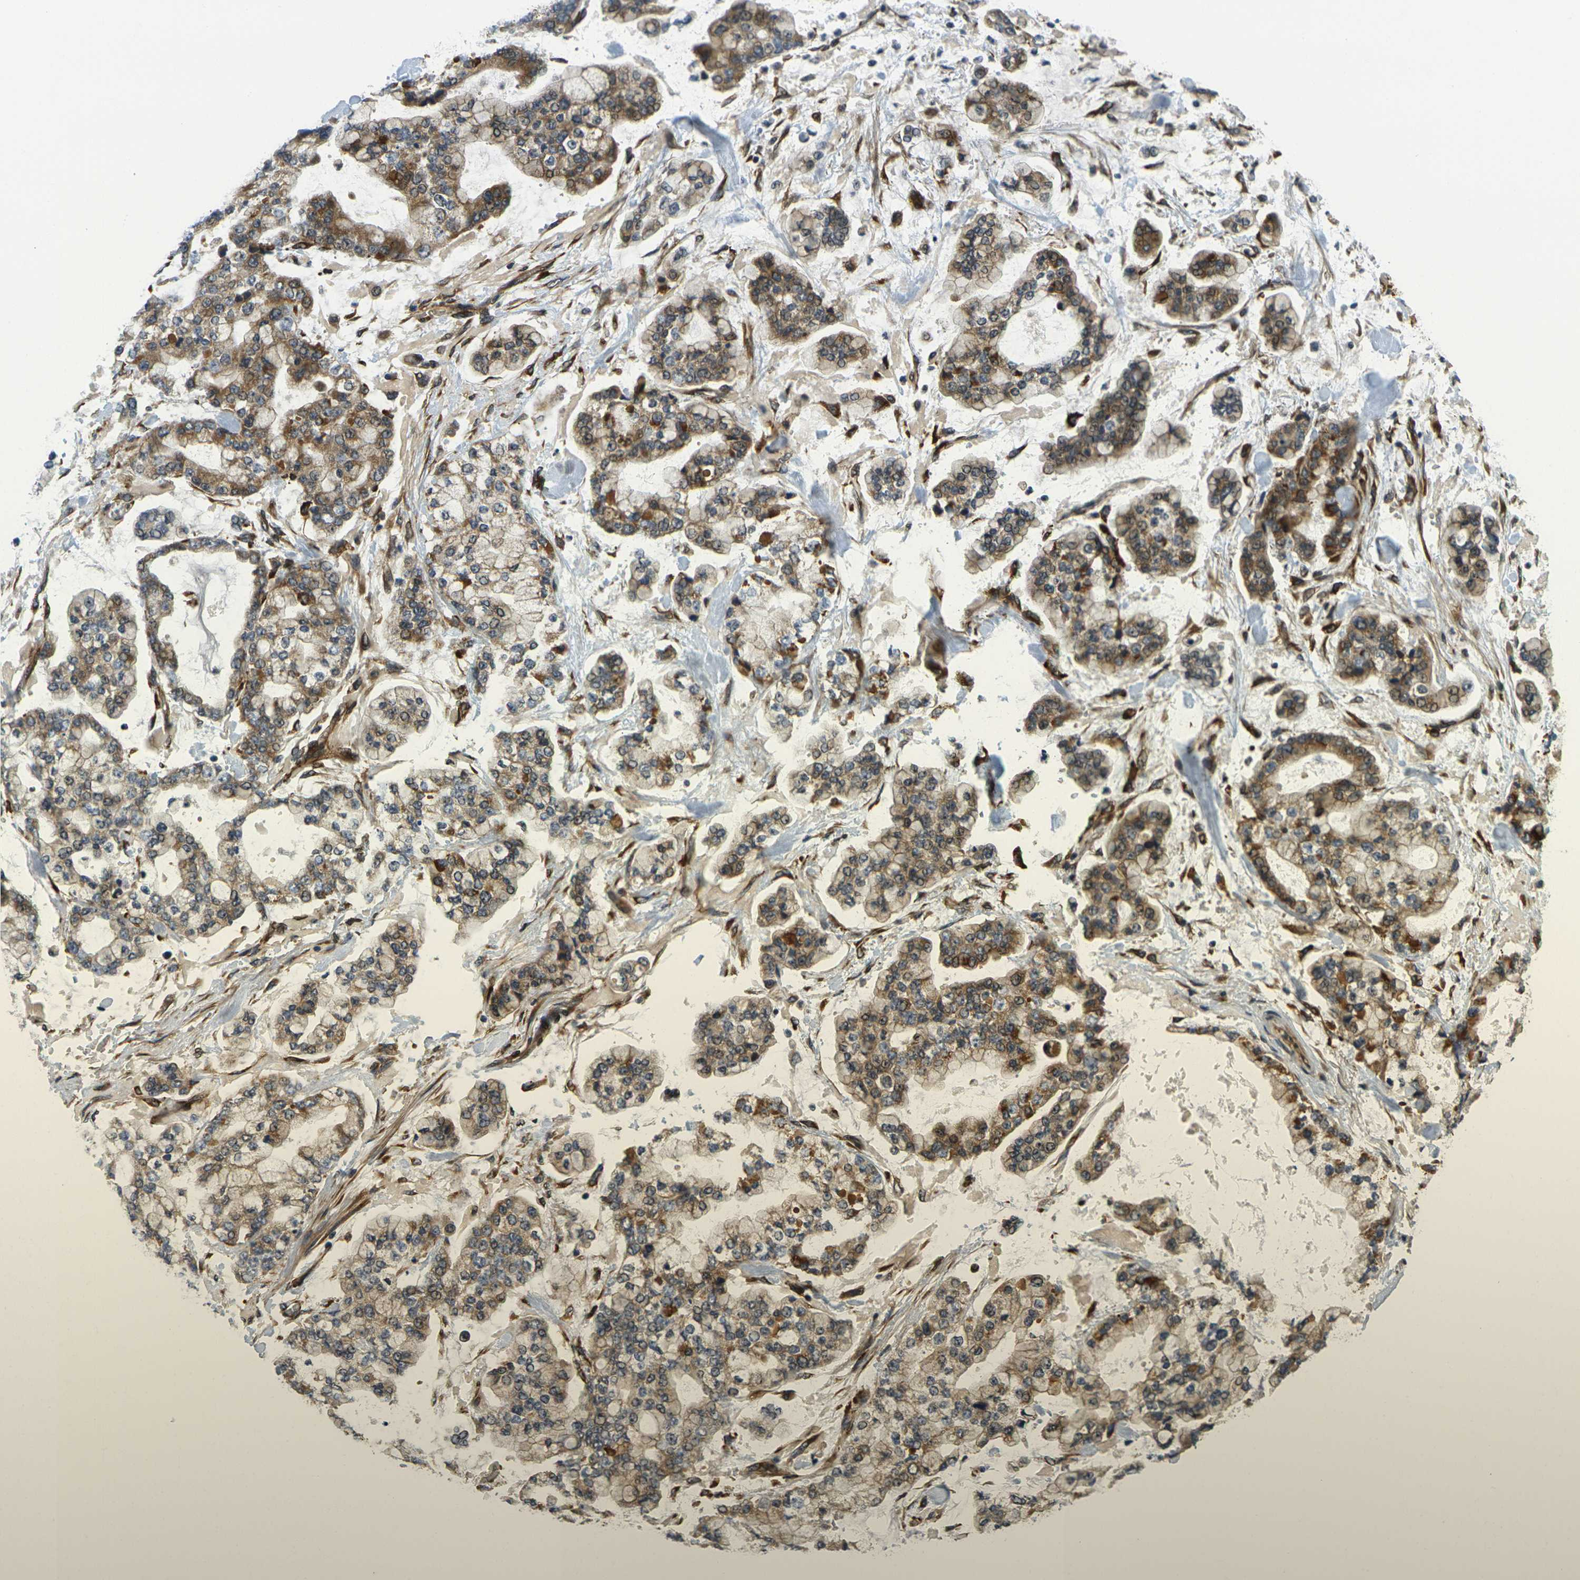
{"staining": {"intensity": "moderate", "quantity": ">75%", "location": "cytoplasmic/membranous"}, "tissue": "stomach cancer", "cell_type": "Tumor cells", "image_type": "cancer", "snomed": [{"axis": "morphology", "description": "Normal tissue, NOS"}, {"axis": "morphology", "description": "Adenocarcinoma, NOS"}, {"axis": "topography", "description": "Stomach, upper"}, {"axis": "topography", "description": "Stomach"}], "caption": "A brown stain labels moderate cytoplasmic/membranous staining of a protein in stomach cancer tumor cells.", "gene": "FUT11", "patient": {"sex": "male", "age": 76}}